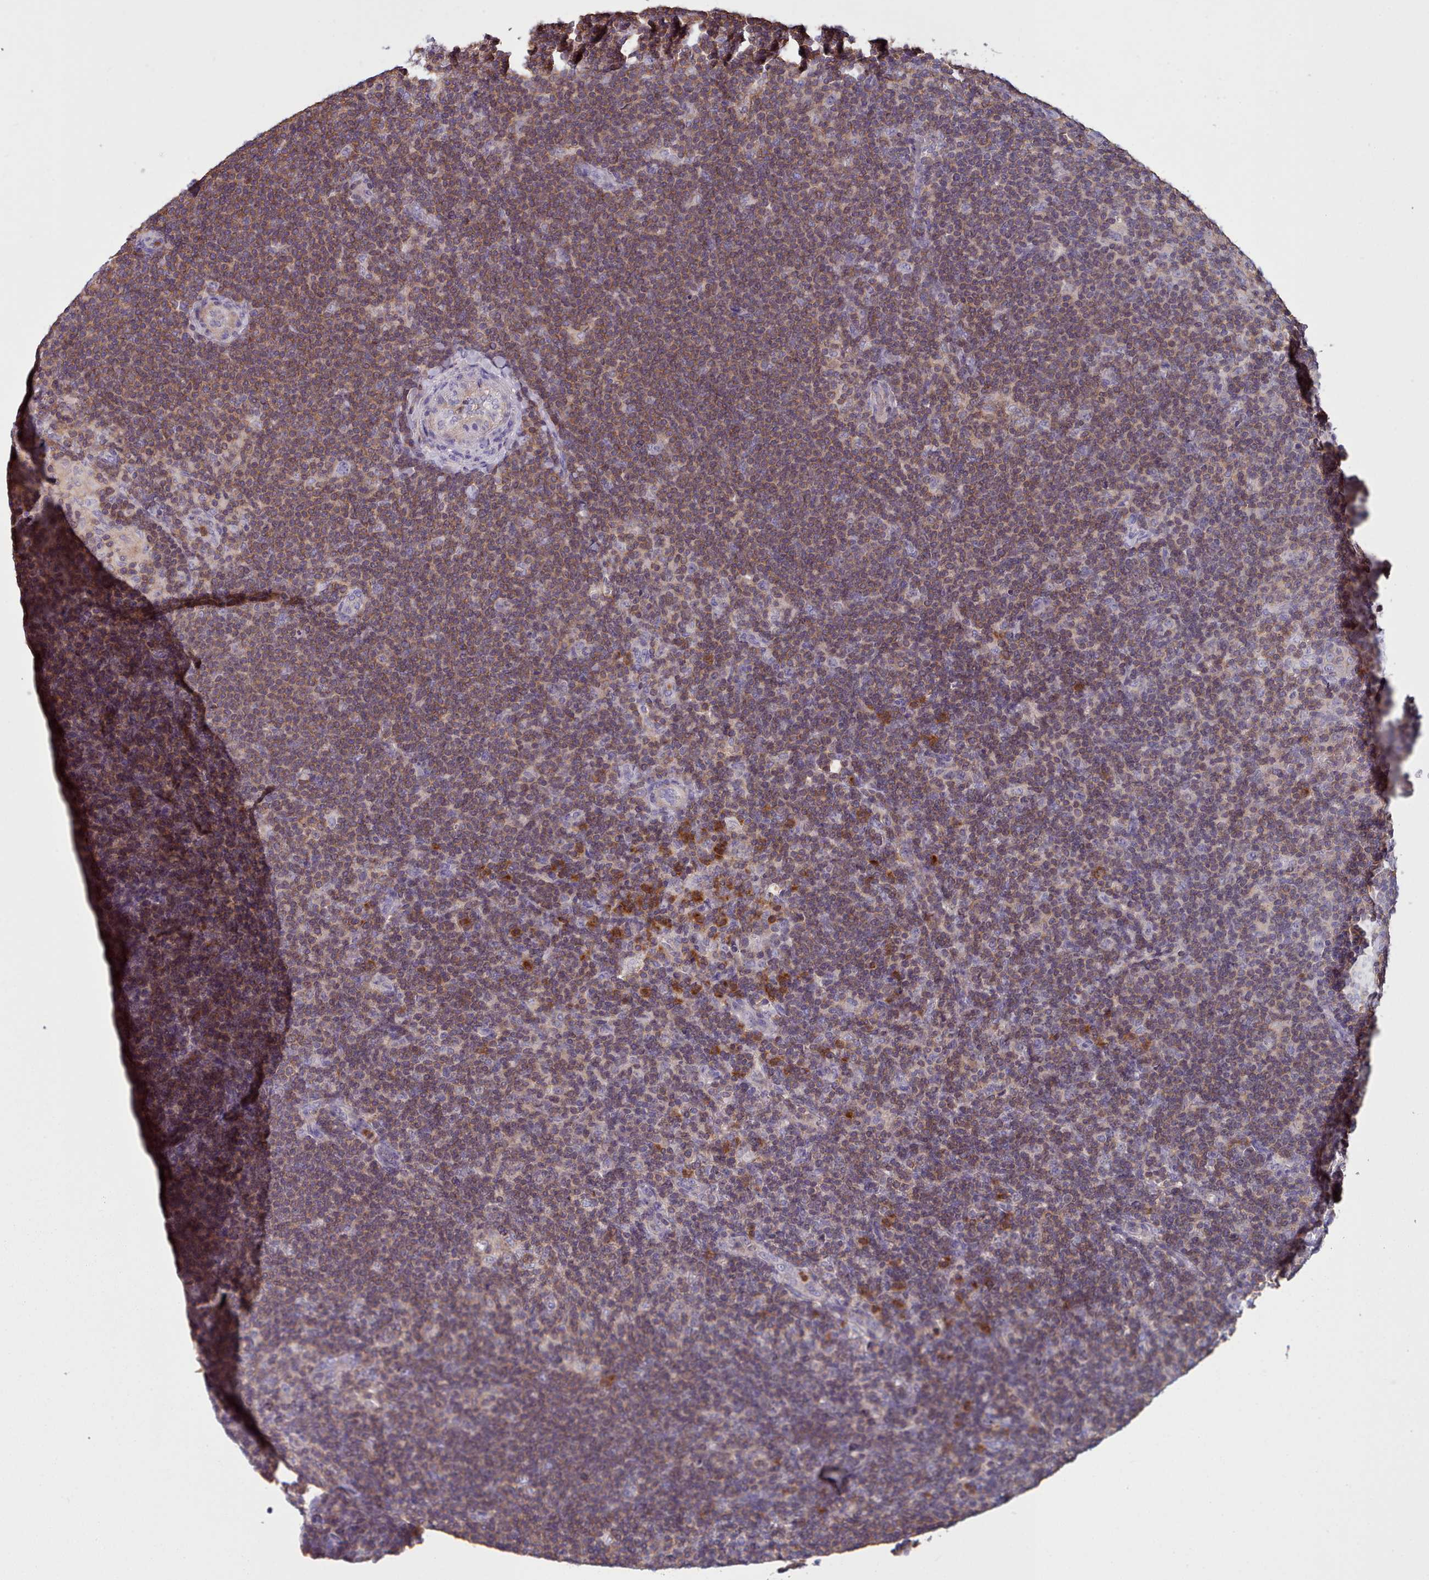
{"staining": {"intensity": "negative", "quantity": "none", "location": "none"}, "tissue": "lymphoma", "cell_type": "Tumor cells", "image_type": "cancer", "snomed": [{"axis": "morphology", "description": "Hodgkin's disease, NOS"}, {"axis": "topography", "description": "Lymph node"}], "caption": "This is an immunohistochemistry (IHC) histopathology image of Hodgkin's disease. There is no staining in tumor cells.", "gene": "RAC2", "patient": {"sex": "female", "age": 57}}